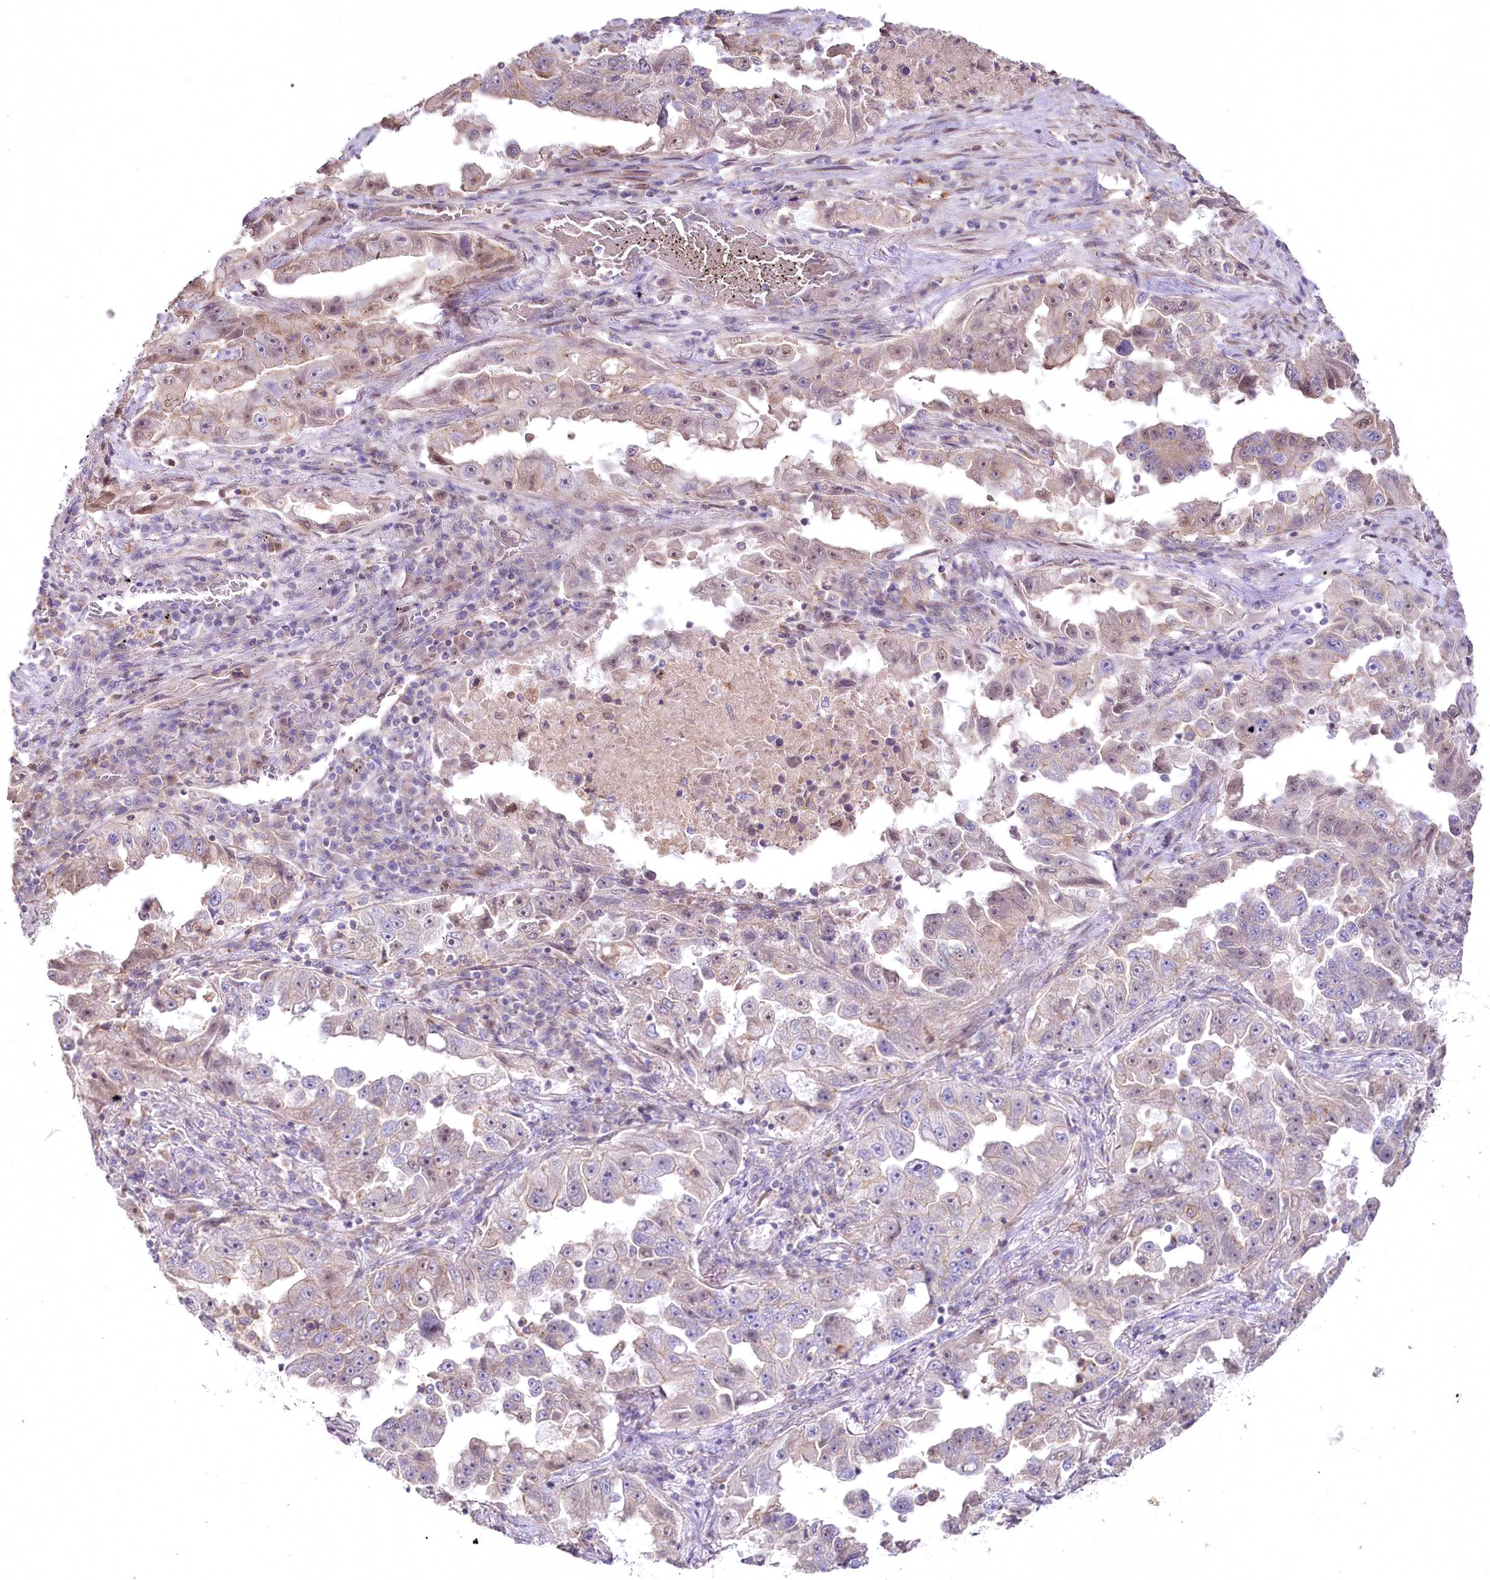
{"staining": {"intensity": "weak", "quantity": "<25%", "location": "cytoplasmic/membranous"}, "tissue": "lung cancer", "cell_type": "Tumor cells", "image_type": "cancer", "snomed": [{"axis": "morphology", "description": "Adenocarcinoma, NOS"}, {"axis": "topography", "description": "Lung"}], "caption": "Micrograph shows no significant protein staining in tumor cells of lung adenocarcinoma.", "gene": "SLC6A11", "patient": {"sex": "female", "age": 51}}